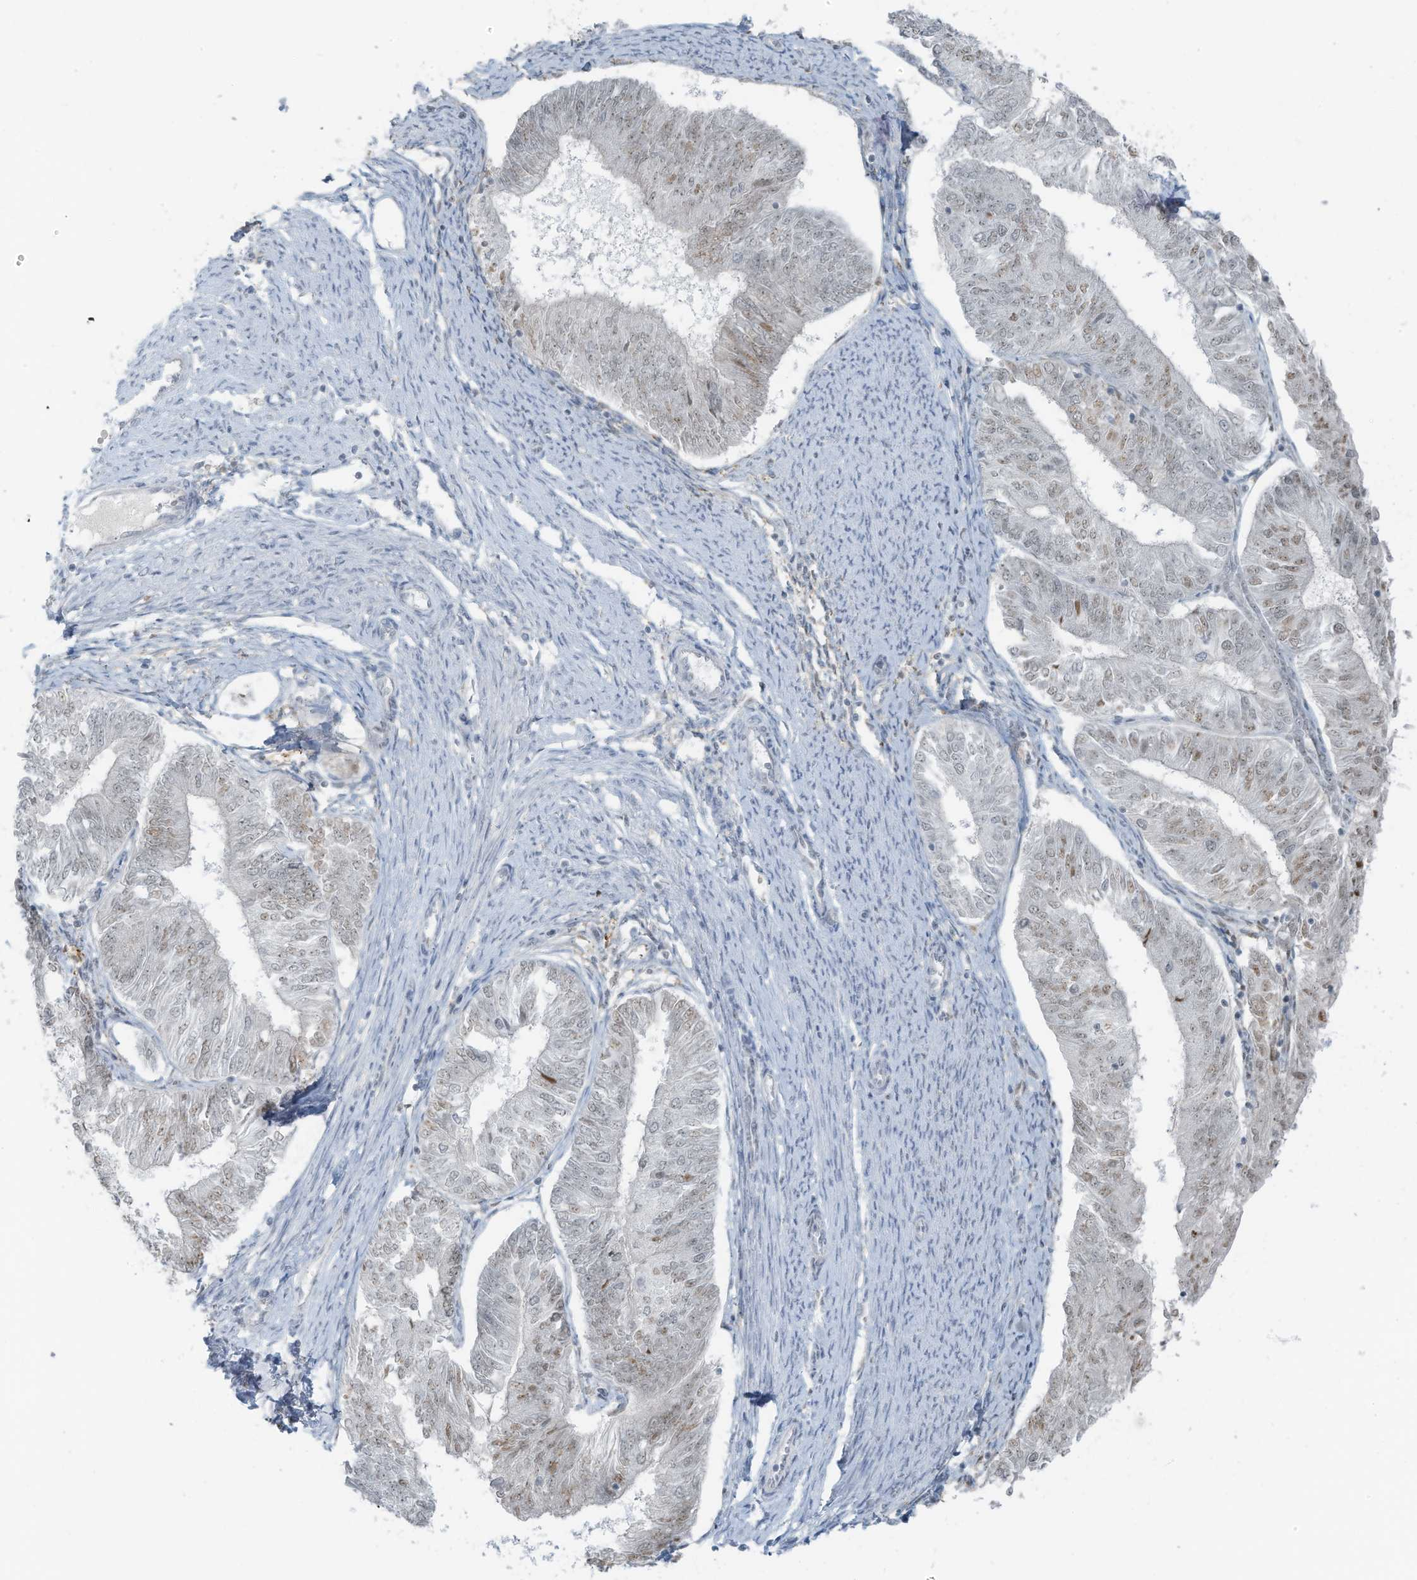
{"staining": {"intensity": "moderate", "quantity": "25%-75%", "location": "nuclear"}, "tissue": "endometrial cancer", "cell_type": "Tumor cells", "image_type": "cancer", "snomed": [{"axis": "morphology", "description": "Adenocarcinoma, NOS"}, {"axis": "topography", "description": "Endometrium"}], "caption": "Human endometrial cancer stained with a protein marker displays moderate staining in tumor cells.", "gene": "WRNIP1", "patient": {"sex": "female", "age": 58}}